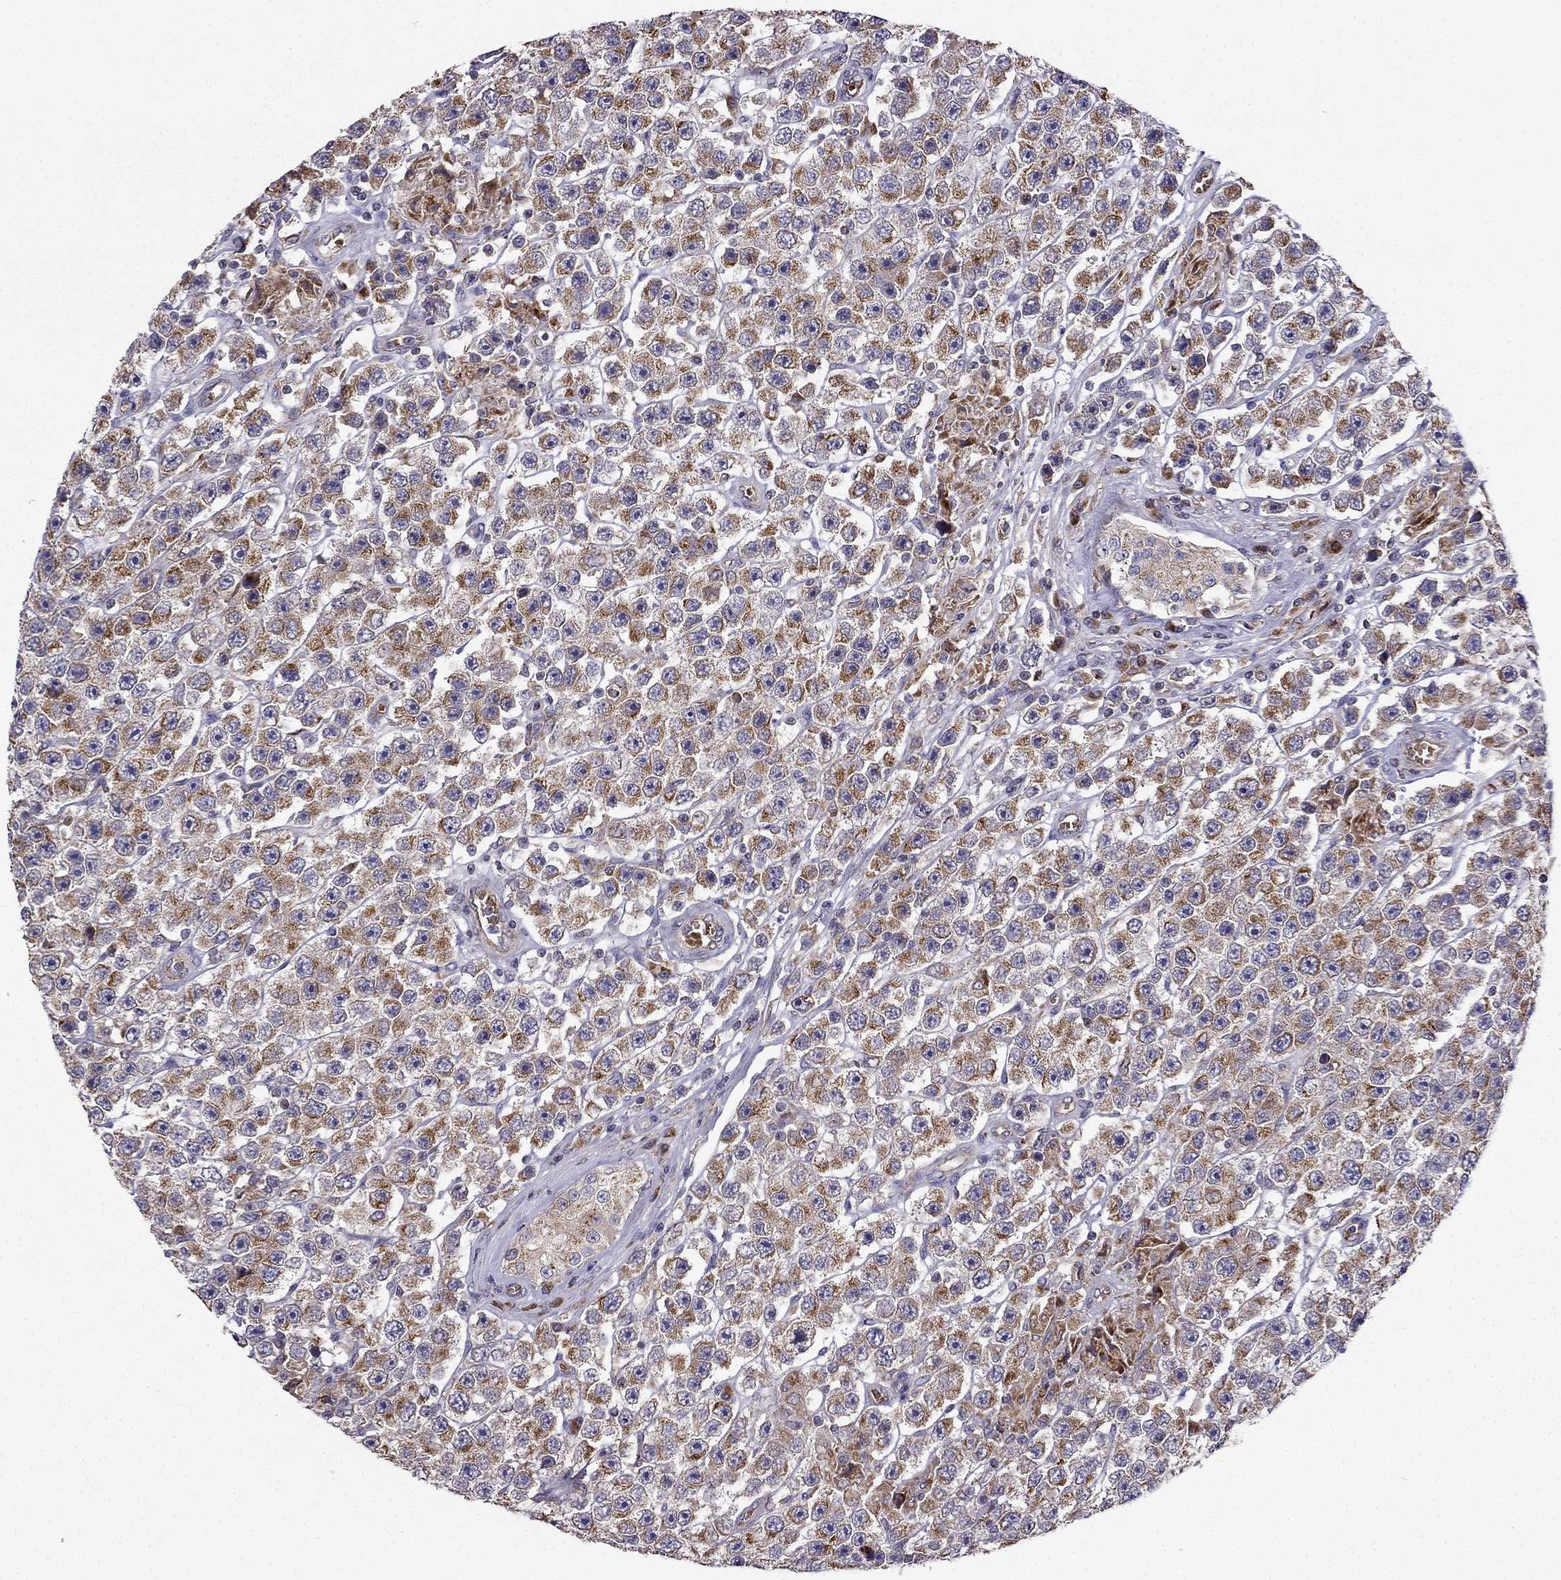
{"staining": {"intensity": "strong", "quantity": ">75%", "location": "cytoplasmic/membranous"}, "tissue": "testis cancer", "cell_type": "Tumor cells", "image_type": "cancer", "snomed": [{"axis": "morphology", "description": "Seminoma, NOS"}, {"axis": "topography", "description": "Testis"}], "caption": "This is a photomicrograph of IHC staining of testis cancer (seminoma), which shows strong positivity in the cytoplasmic/membranous of tumor cells.", "gene": "B4GALT7", "patient": {"sex": "male", "age": 45}}